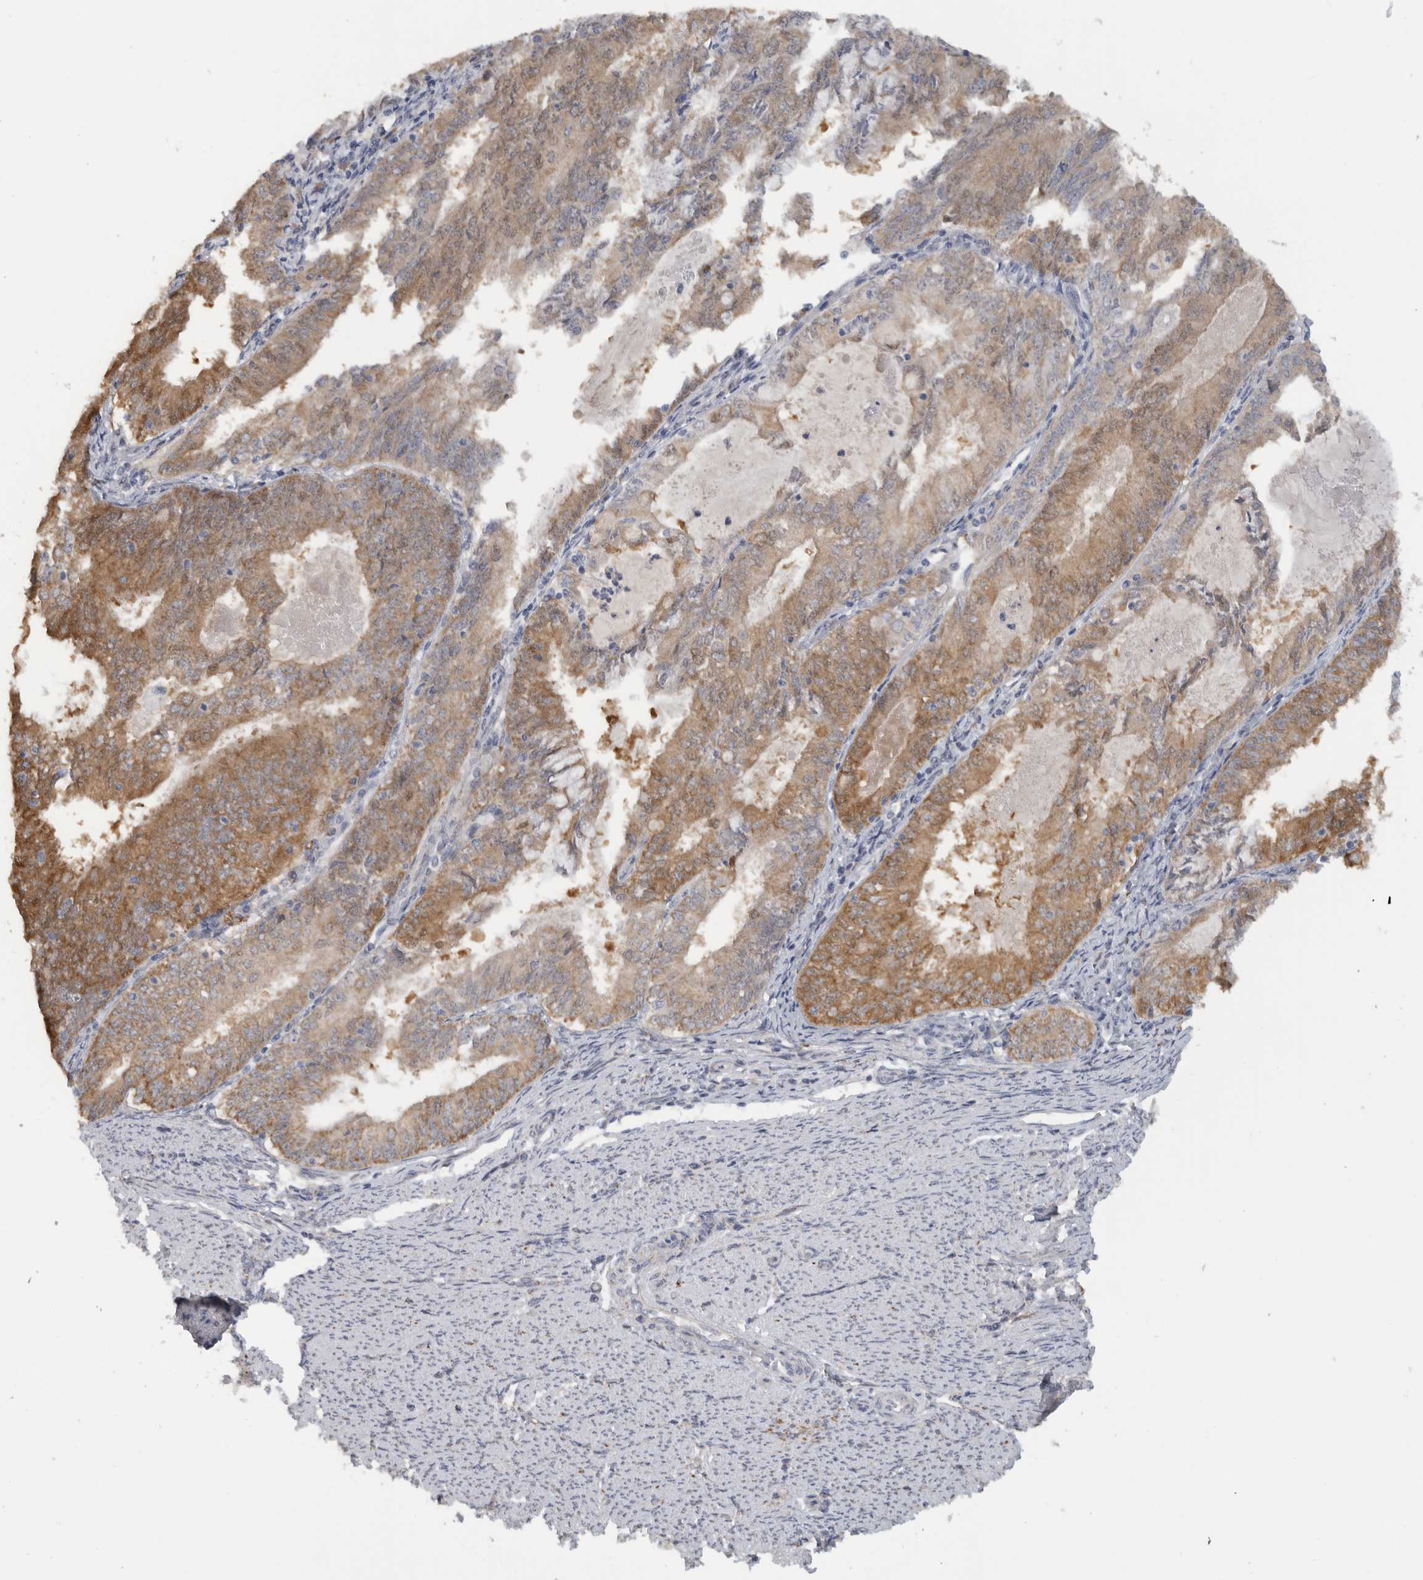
{"staining": {"intensity": "moderate", "quantity": ">75%", "location": "cytoplasmic/membranous"}, "tissue": "endometrial cancer", "cell_type": "Tumor cells", "image_type": "cancer", "snomed": [{"axis": "morphology", "description": "Adenocarcinoma, NOS"}, {"axis": "topography", "description": "Endometrium"}], "caption": "The photomicrograph demonstrates staining of adenocarcinoma (endometrial), revealing moderate cytoplasmic/membranous protein expression (brown color) within tumor cells. (Brightfield microscopy of DAB IHC at high magnification).", "gene": "DYRK2", "patient": {"sex": "female", "age": 57}}